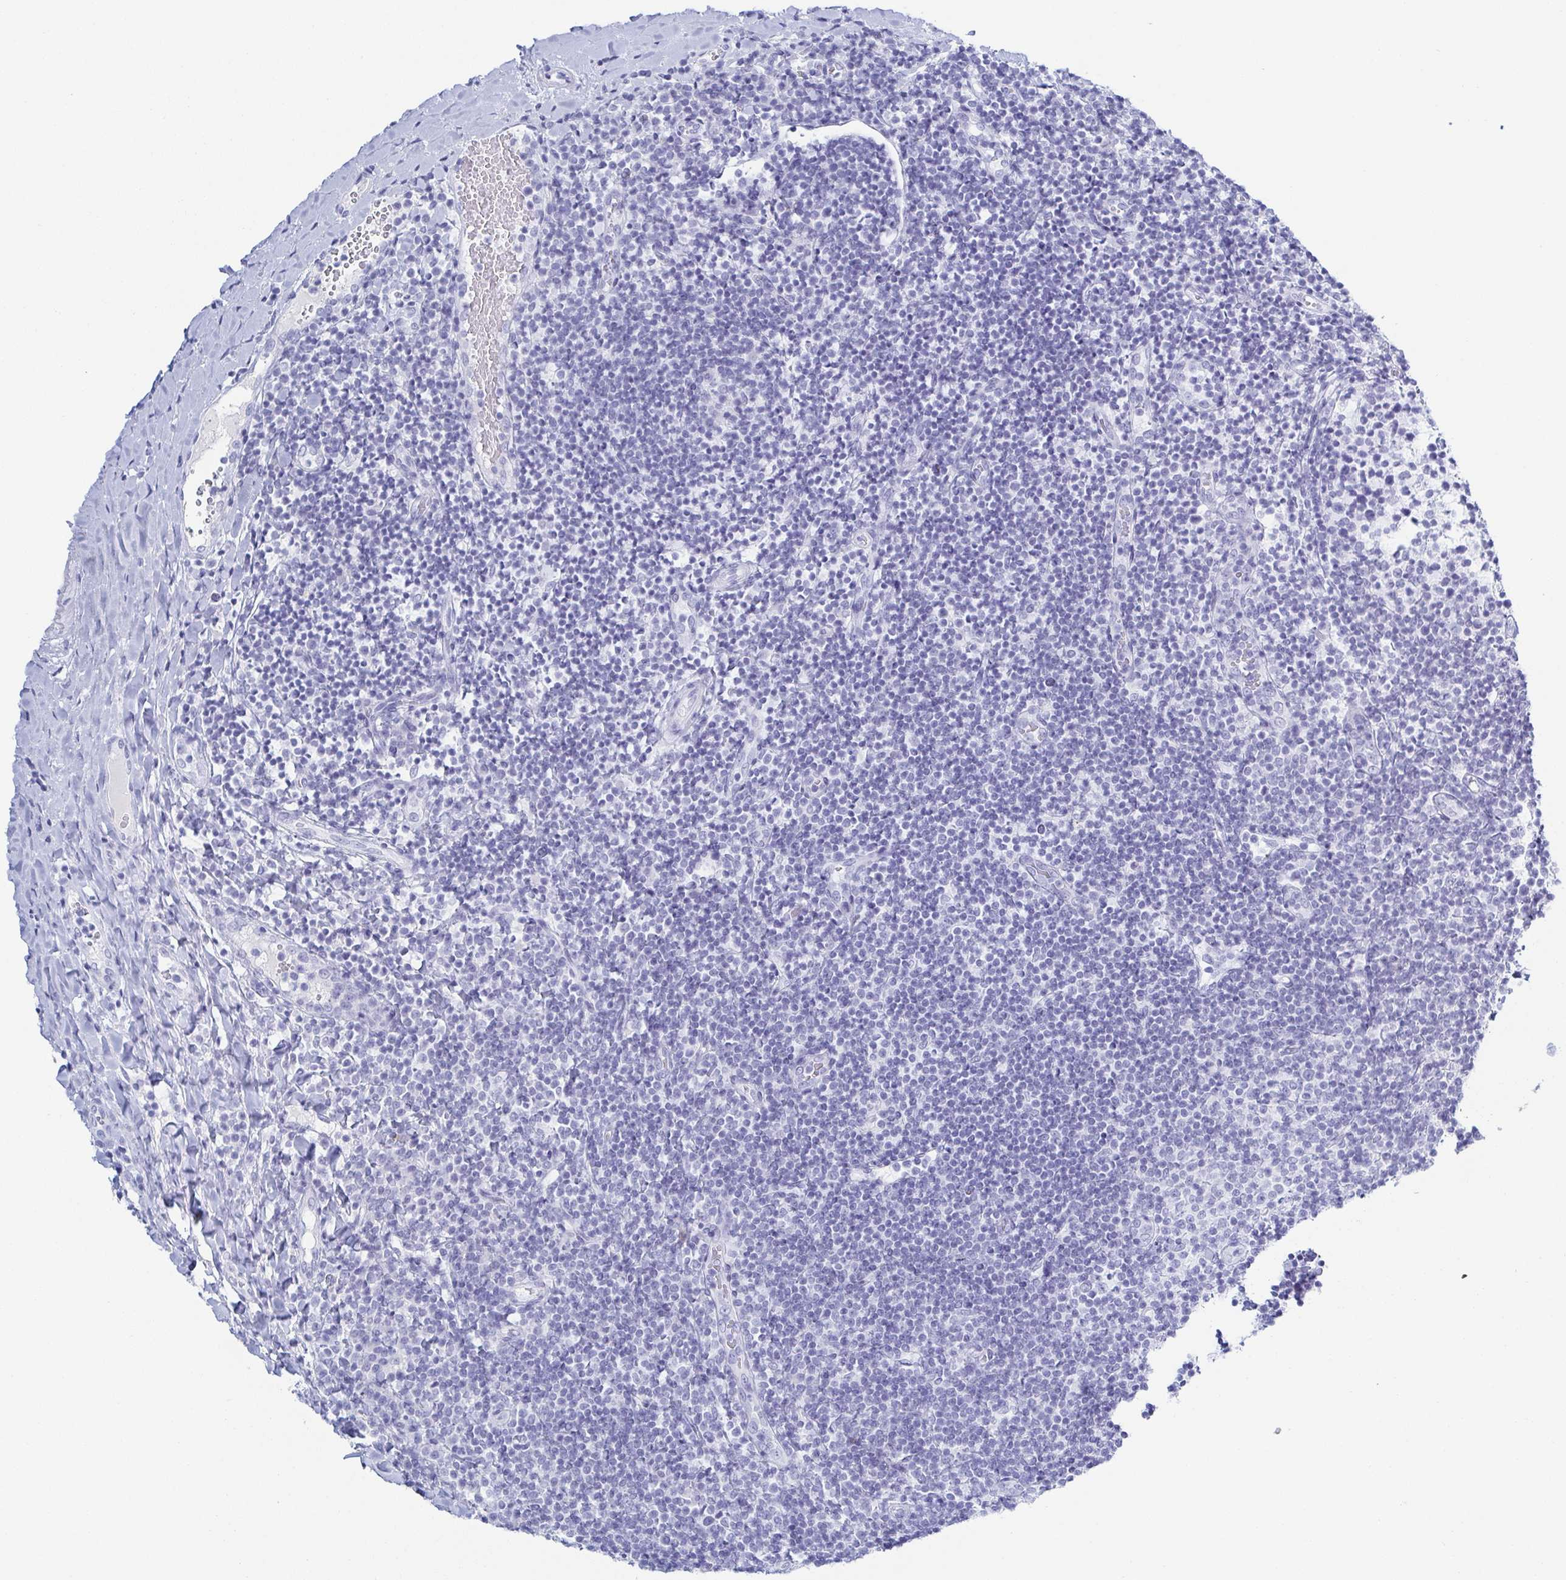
{"staining": {"intensity": "negative", "quantity": "none", "location": "none"}, "tissue": "tonsil", "cell_type": "Germinal center cells", "image_type": "normal", "snomed": [{"axis": "morphology", "description": "Normal tissue, NOS"}, {"axis": "topography", "description": "Tonsil"}], "caption": "An immunohistochemistry micrograph of unremarkable tonsil is shown. There is no staining in germinal center cells of tonsil.", "gene": "ZG16B", "patient": {"sex": "female", "age": 10}}